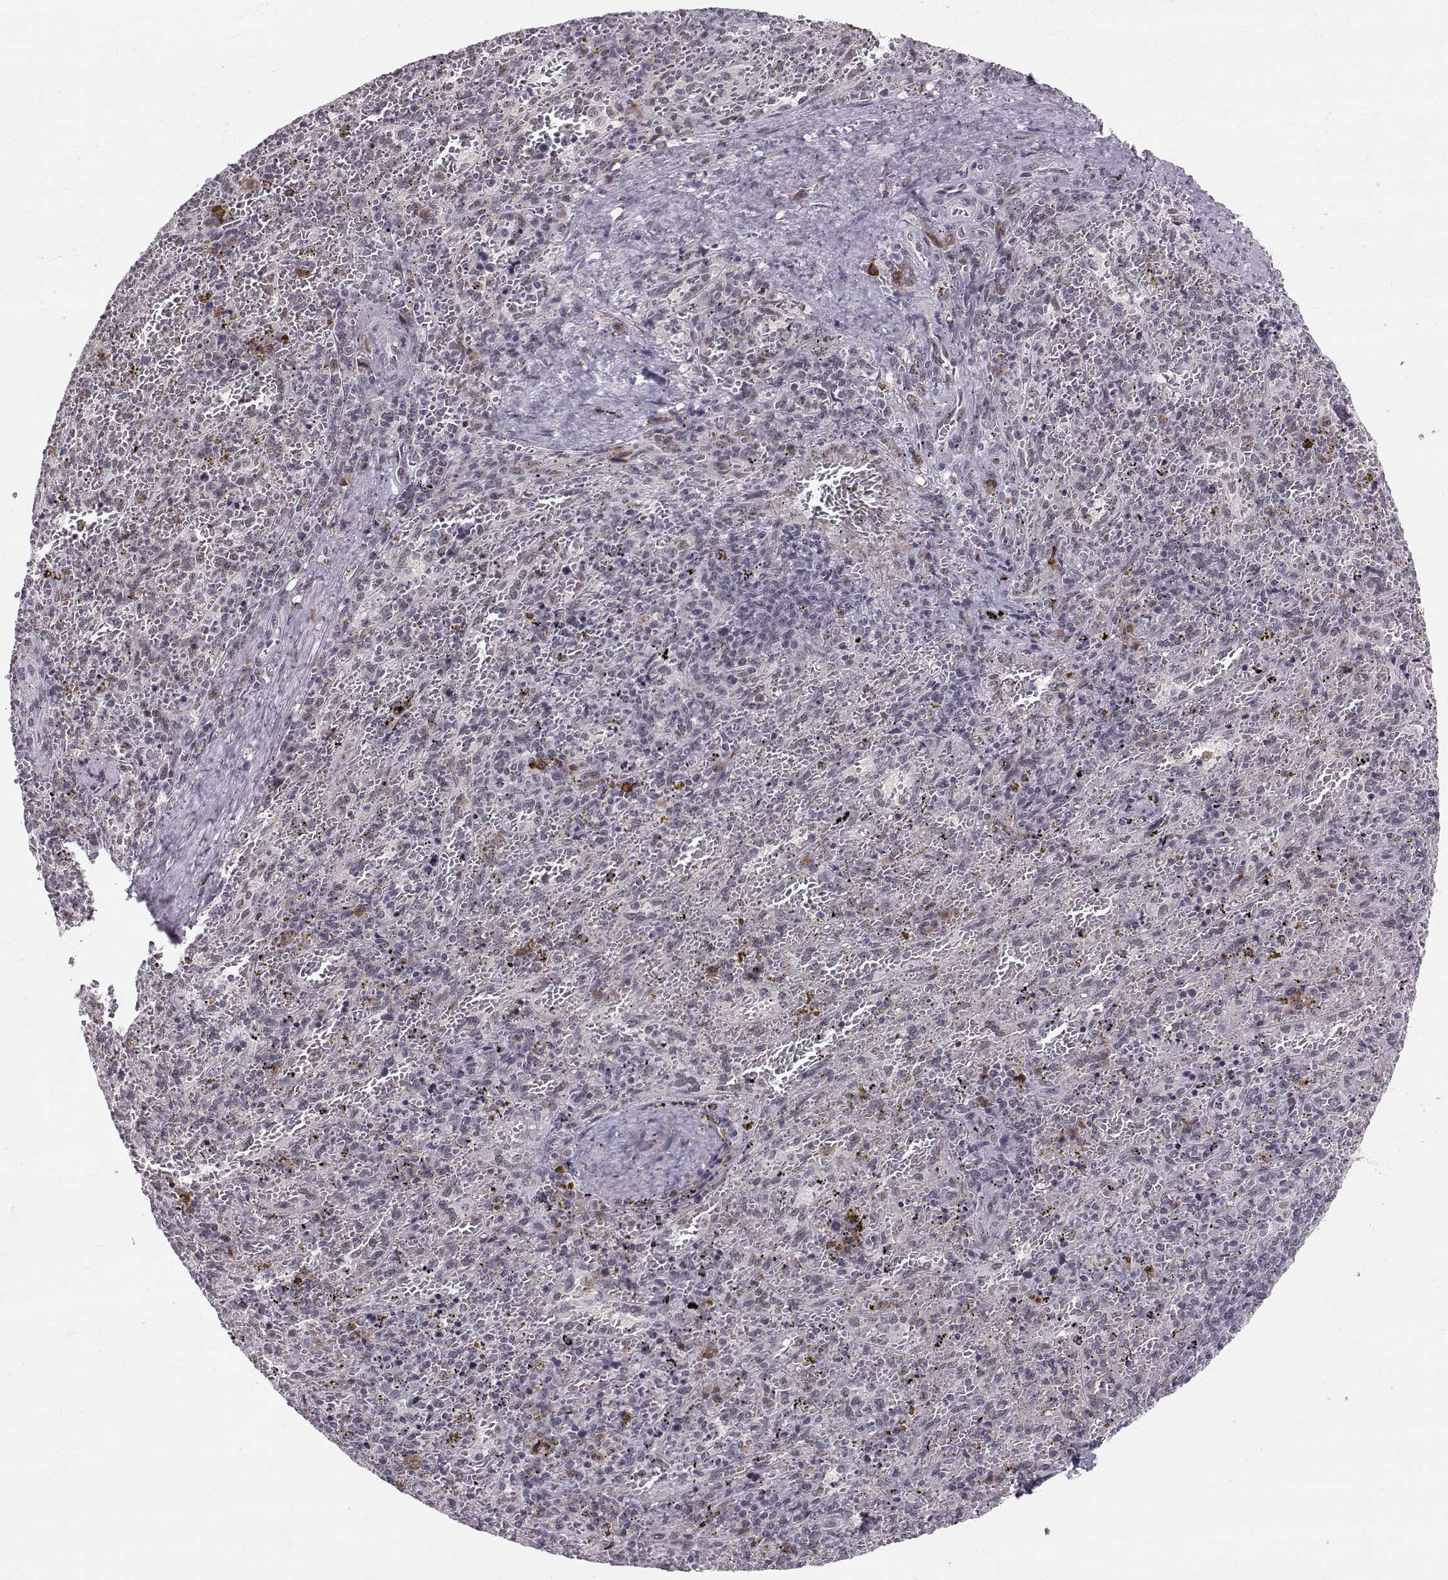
{"staining": {"intensity": "negative", "quantity": "none", "location": "none"}, "tissue": "spleen", "cell_type": "Cells in red pulp", "image_type": "normal", "snomed": [{"axis": "morphology", "description": "Normal tissue, NOS"}, {"axis": "topography", "description": "Spleen"}], "caption": "This is a micrograph of IHC staining of benign spleen, which shows no positivity in cells in red pulp. (DAB IHC with hematoxylin counter stain).", "gene": "RPP38", "patient": {"sex": "female", "age": 50}}